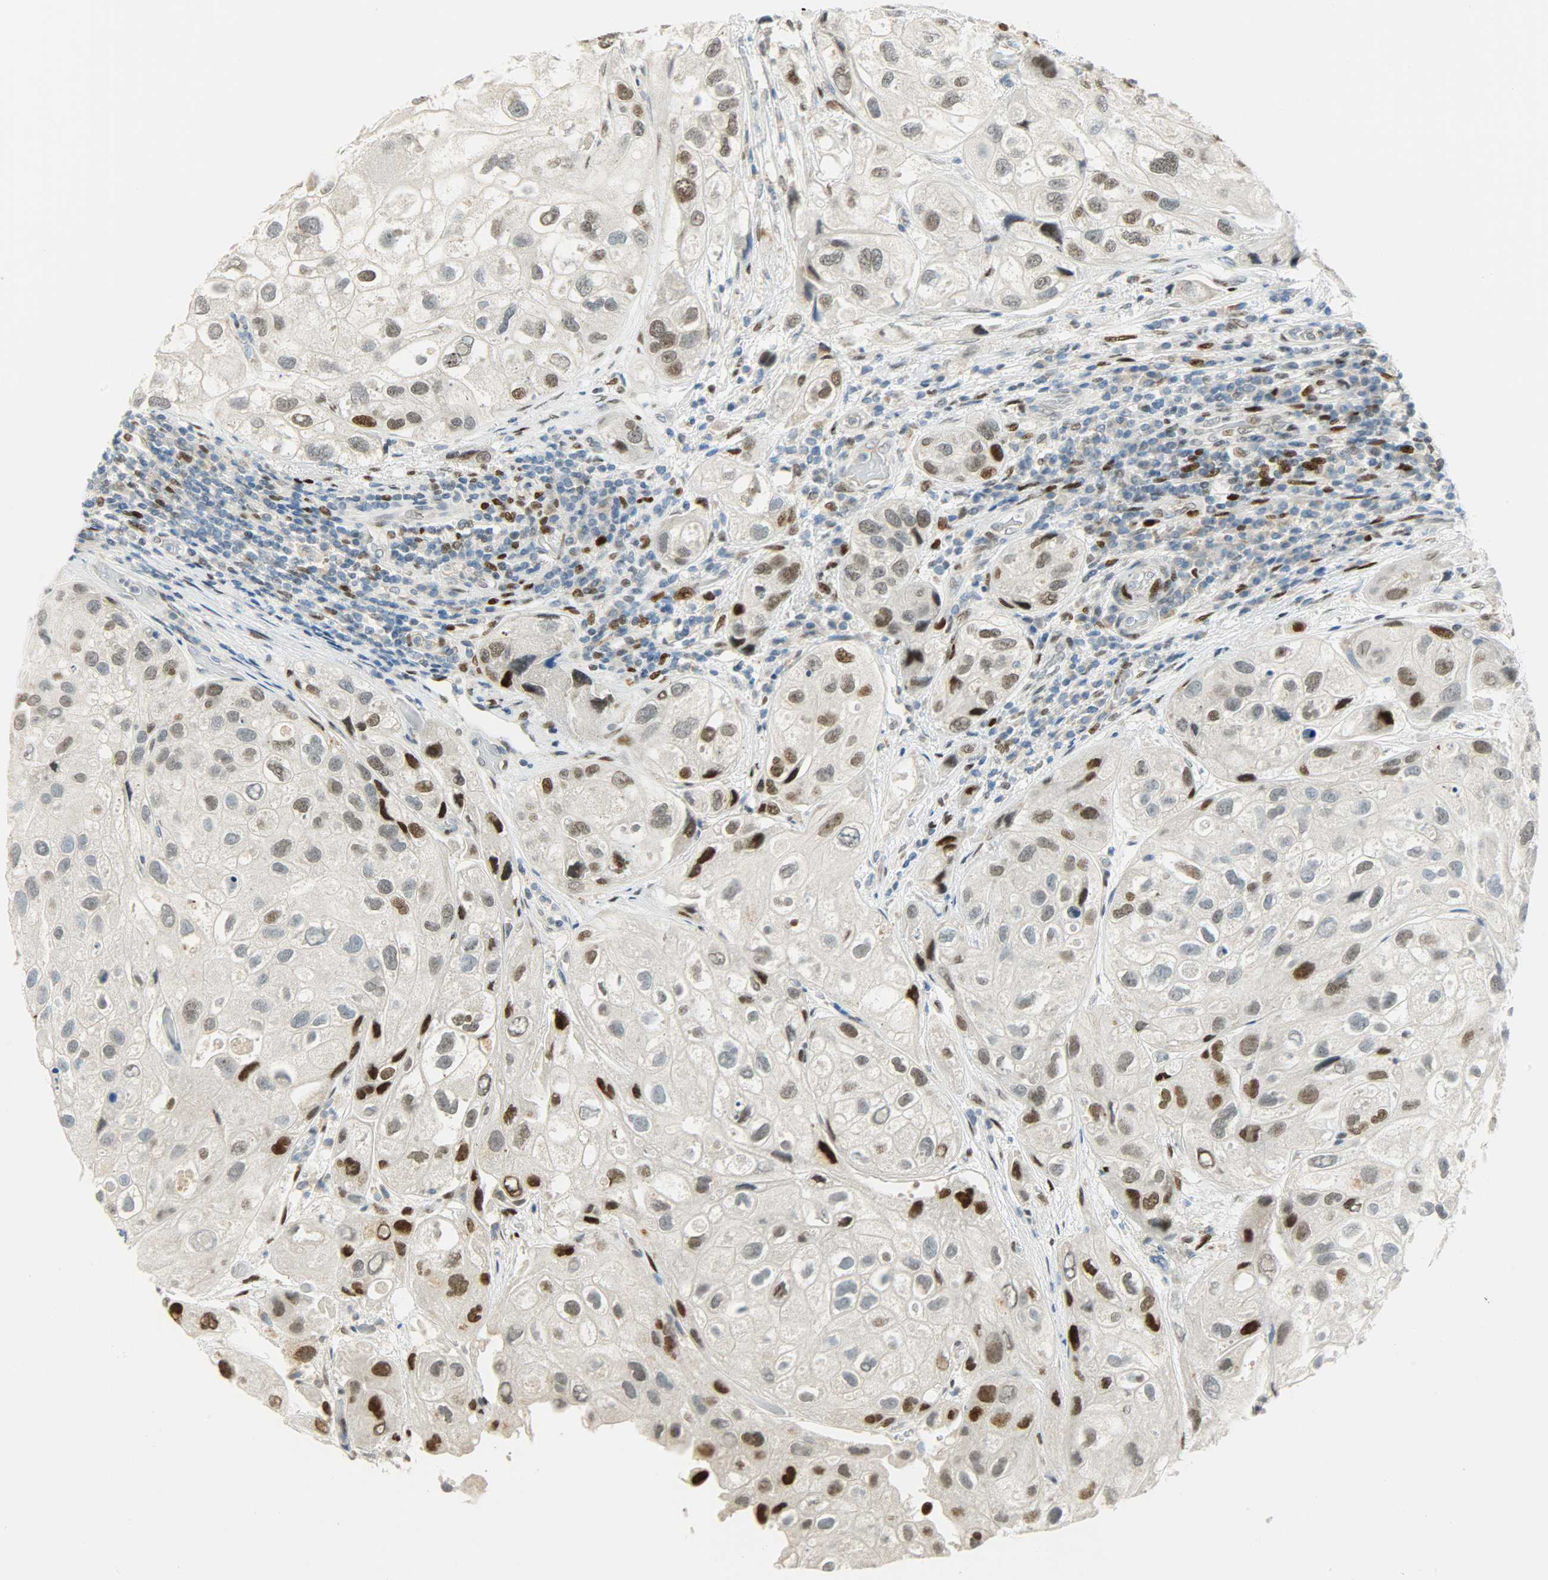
{"staining": {"intensity": "moderate", "quantity": "25%-75%", "location": "nuclear"}, "tissue": "urothelial cancer", "cell_type": "Tumor cells", "image_type": "cancer", "snomed": [{"axis": "morphology", "description": "Urothelial carcinoma, High grade"}, {"axis": "topography", "description": "Urinary bladder"}], "caption": "IHC staining of urothelial carcinoma (high-grade), which reveals medium levels of moderate nuclear expression in approximately 25%-75% of tumor cells indicating moderate nuclear protein staining. The staining was performed using DAB (3,3'-diaminobenzidine) (brown) for protein detection and nuclei were counterstained in hematoxylin (blue).", "gene": "JUNB", "patient": {"sex": "female", "age": 64}}